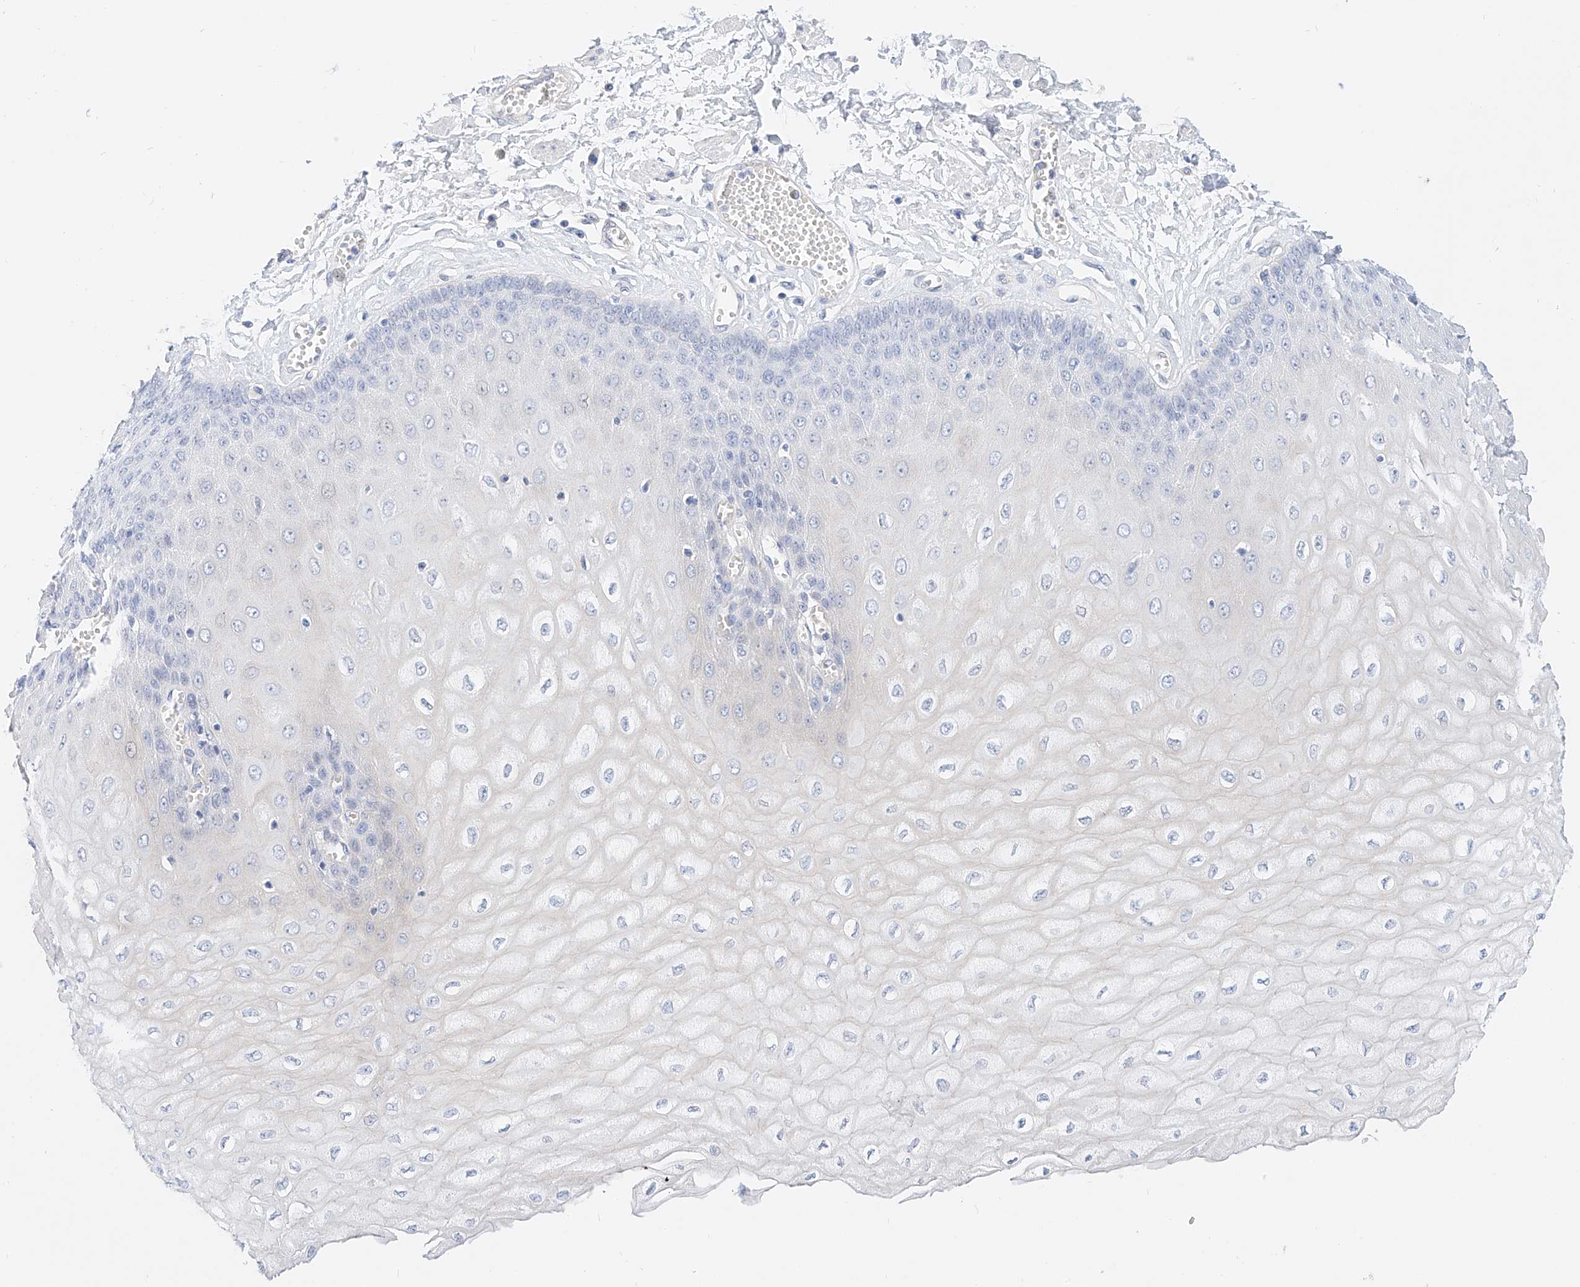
{"staining": {"intensity": "negative", "quantity": "none", "location": "none"}, "tissue": "esophagus", "cell_type": "Squamous epithelial cells", "image_type": "normal", "snomed": [{"axis": "morphology", "description": "Normal tissue, NOS"}, {"axis": "topography", "description": "Esophagus"}], "caption": "Immunohistochemistry (IHC) of unremarkable esophagus reveals no expression in squamous epithelial cells.", "gene": "SBSPON", "patient": {"sex": "male", "age": 60}}